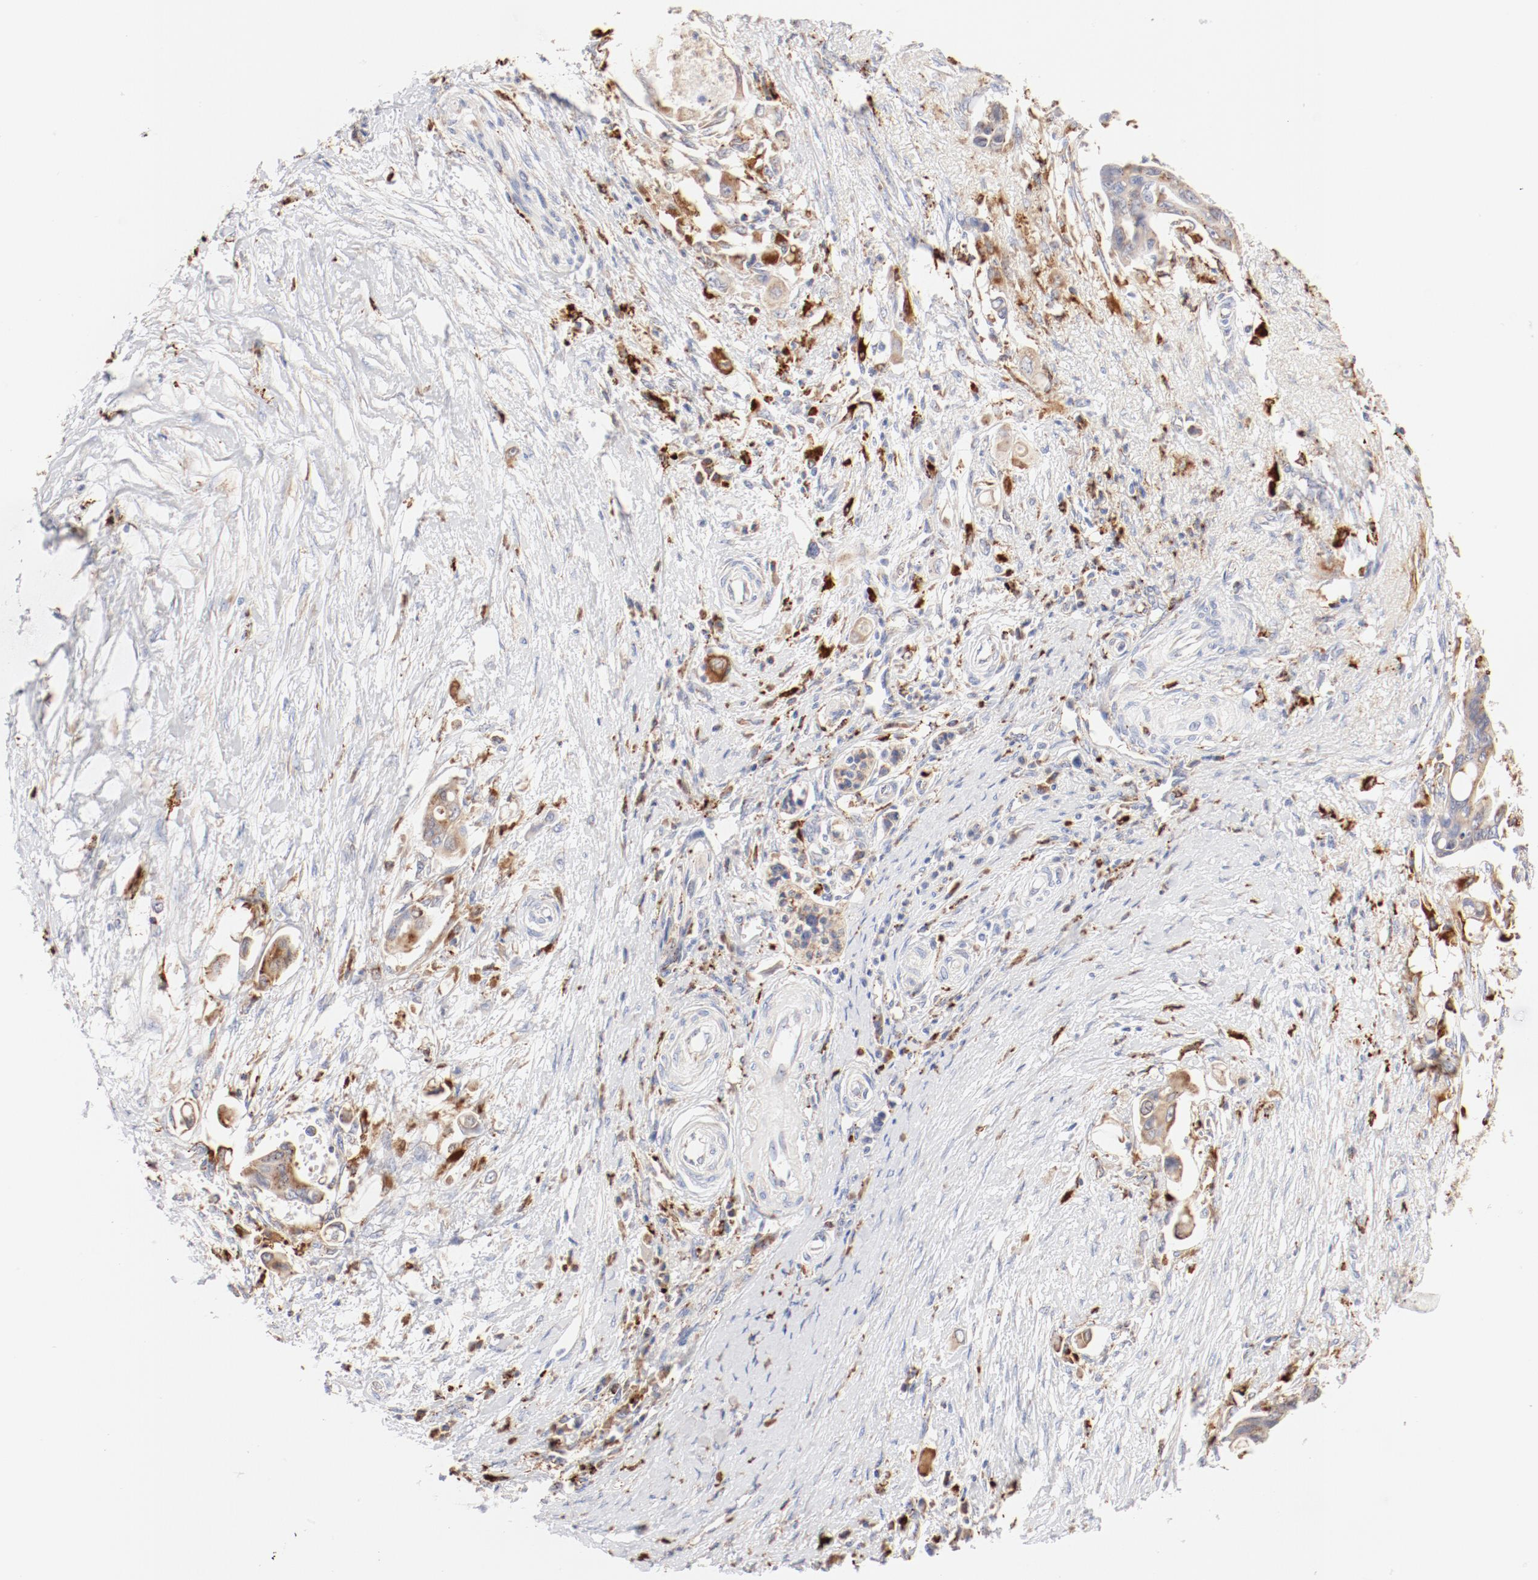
{"staining": {"intensity": "moderate", "quantity": "<25%", "location": "cytoplasmic/membranous"}, "tissue": "pancreatic cancer", "cell_type": "Tumor cells", "image_type": "cancer", "snomed": [{"axis": "morphology", "description": "Adenocarcinoma, NOS"}, {"axis": "topography", "description": "Pancreas"}], "caption": "The image displays immunohistochemical staining of pancreatic cancer (adenocarcinoma). There is moderate cytoplasmic/membranous positivity is appreciated in approximately <25% of tumor cells.", "gene": "CTSH", "patient": {"sex": "female", "age": 70}}